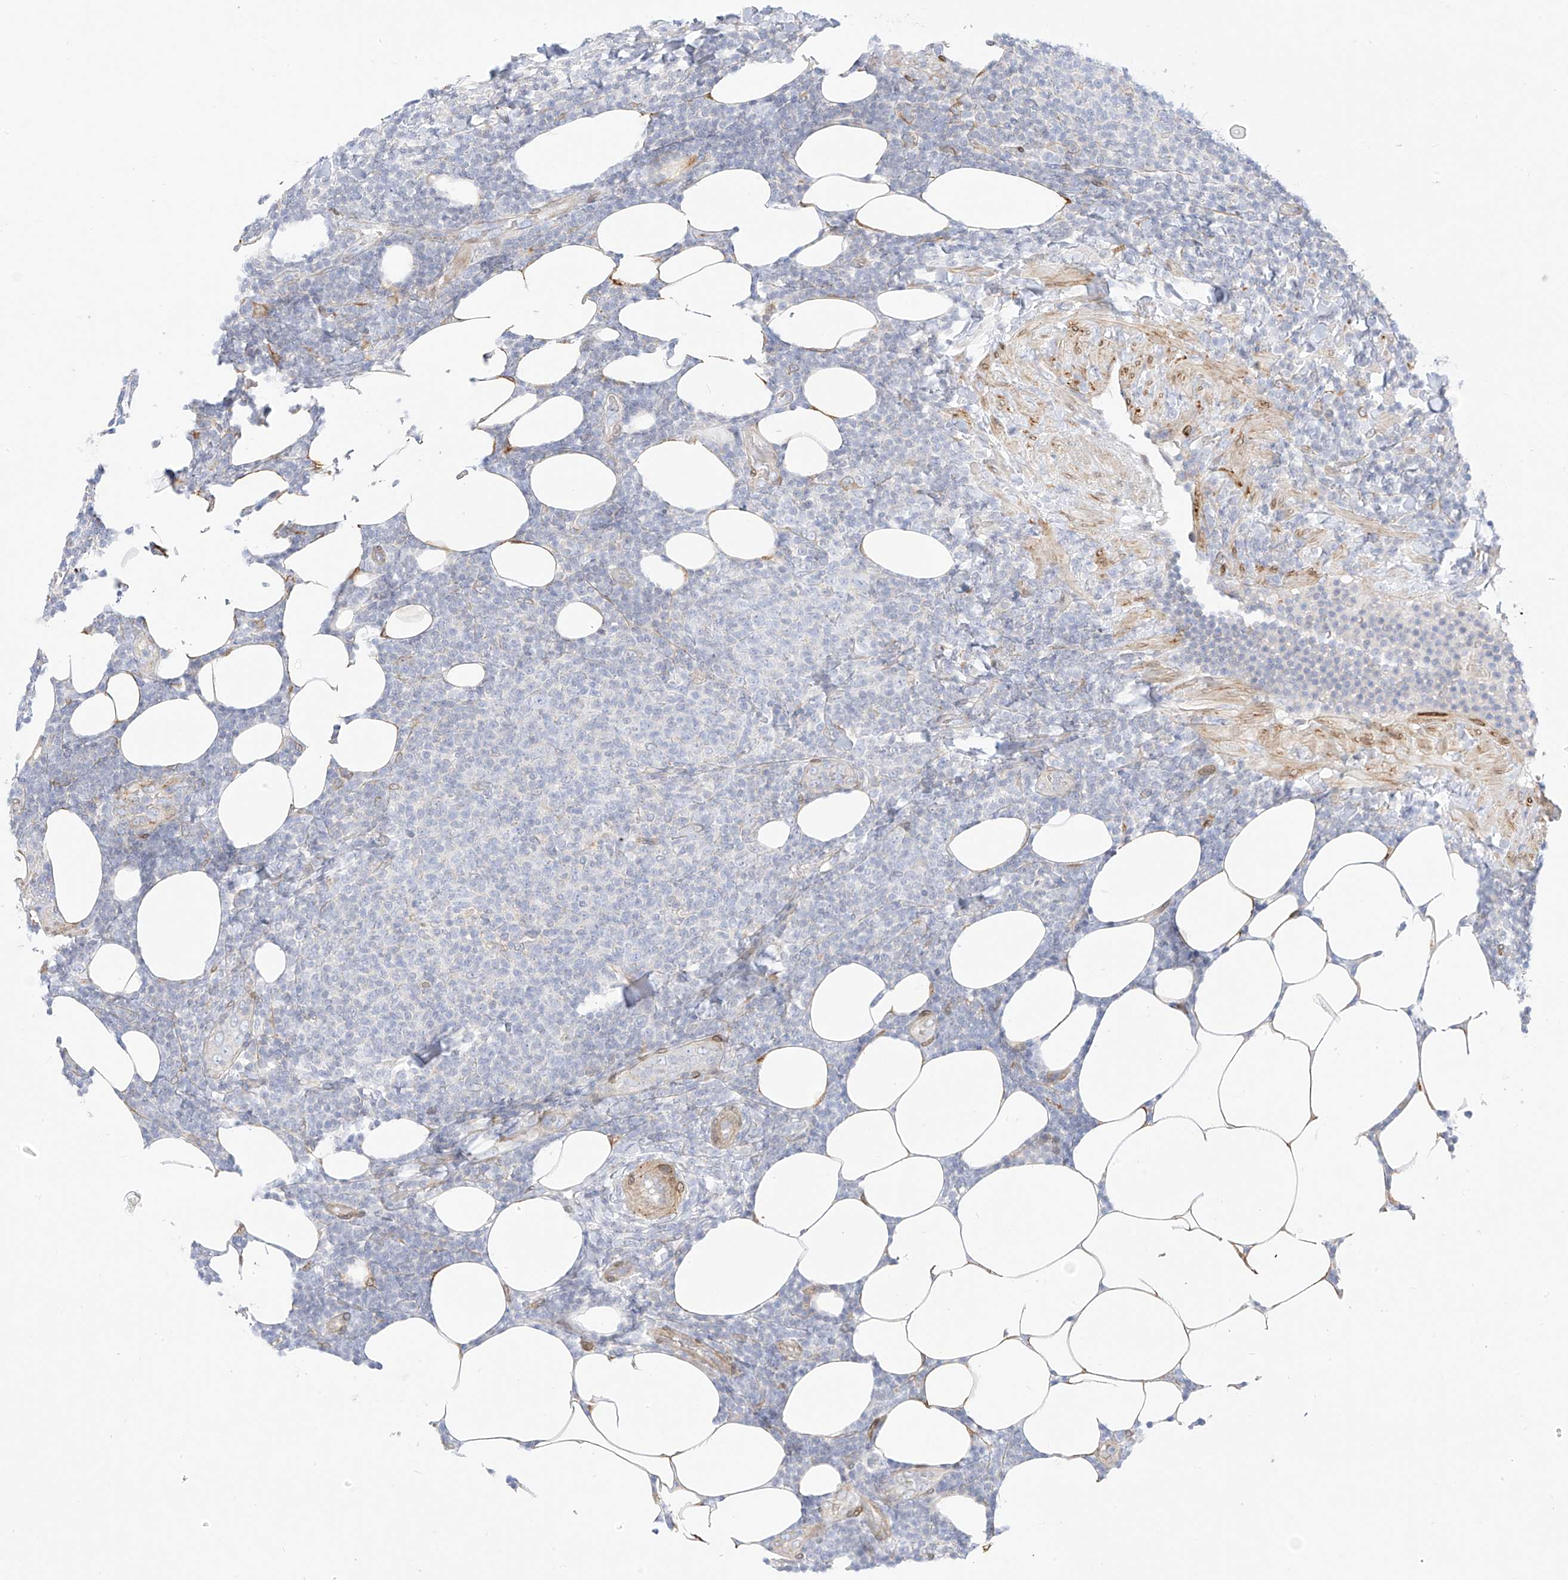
{"staining": {"intensity": "negative", "quantity": "none", "location": "none"}, "tissue": "lymphoma", "cell_type": "Tumor cells", "image_type": "cancer", "snomed": [{"axis": "morphology", "description": "Malignant lymphoma, non-Hodgkin's type, Low grade"}, {"axis": "topography", "description": "Lymph node"}], "caption": "Tumor cells show no significant protein positivity in low-grade malignant lymphoma, non-Hodgkin's type. (Immunohistochemistry, brightfield microscopy, high magnification).", "gene": "PCYOX1", "patient": {"sex": "male", "age": 66}}